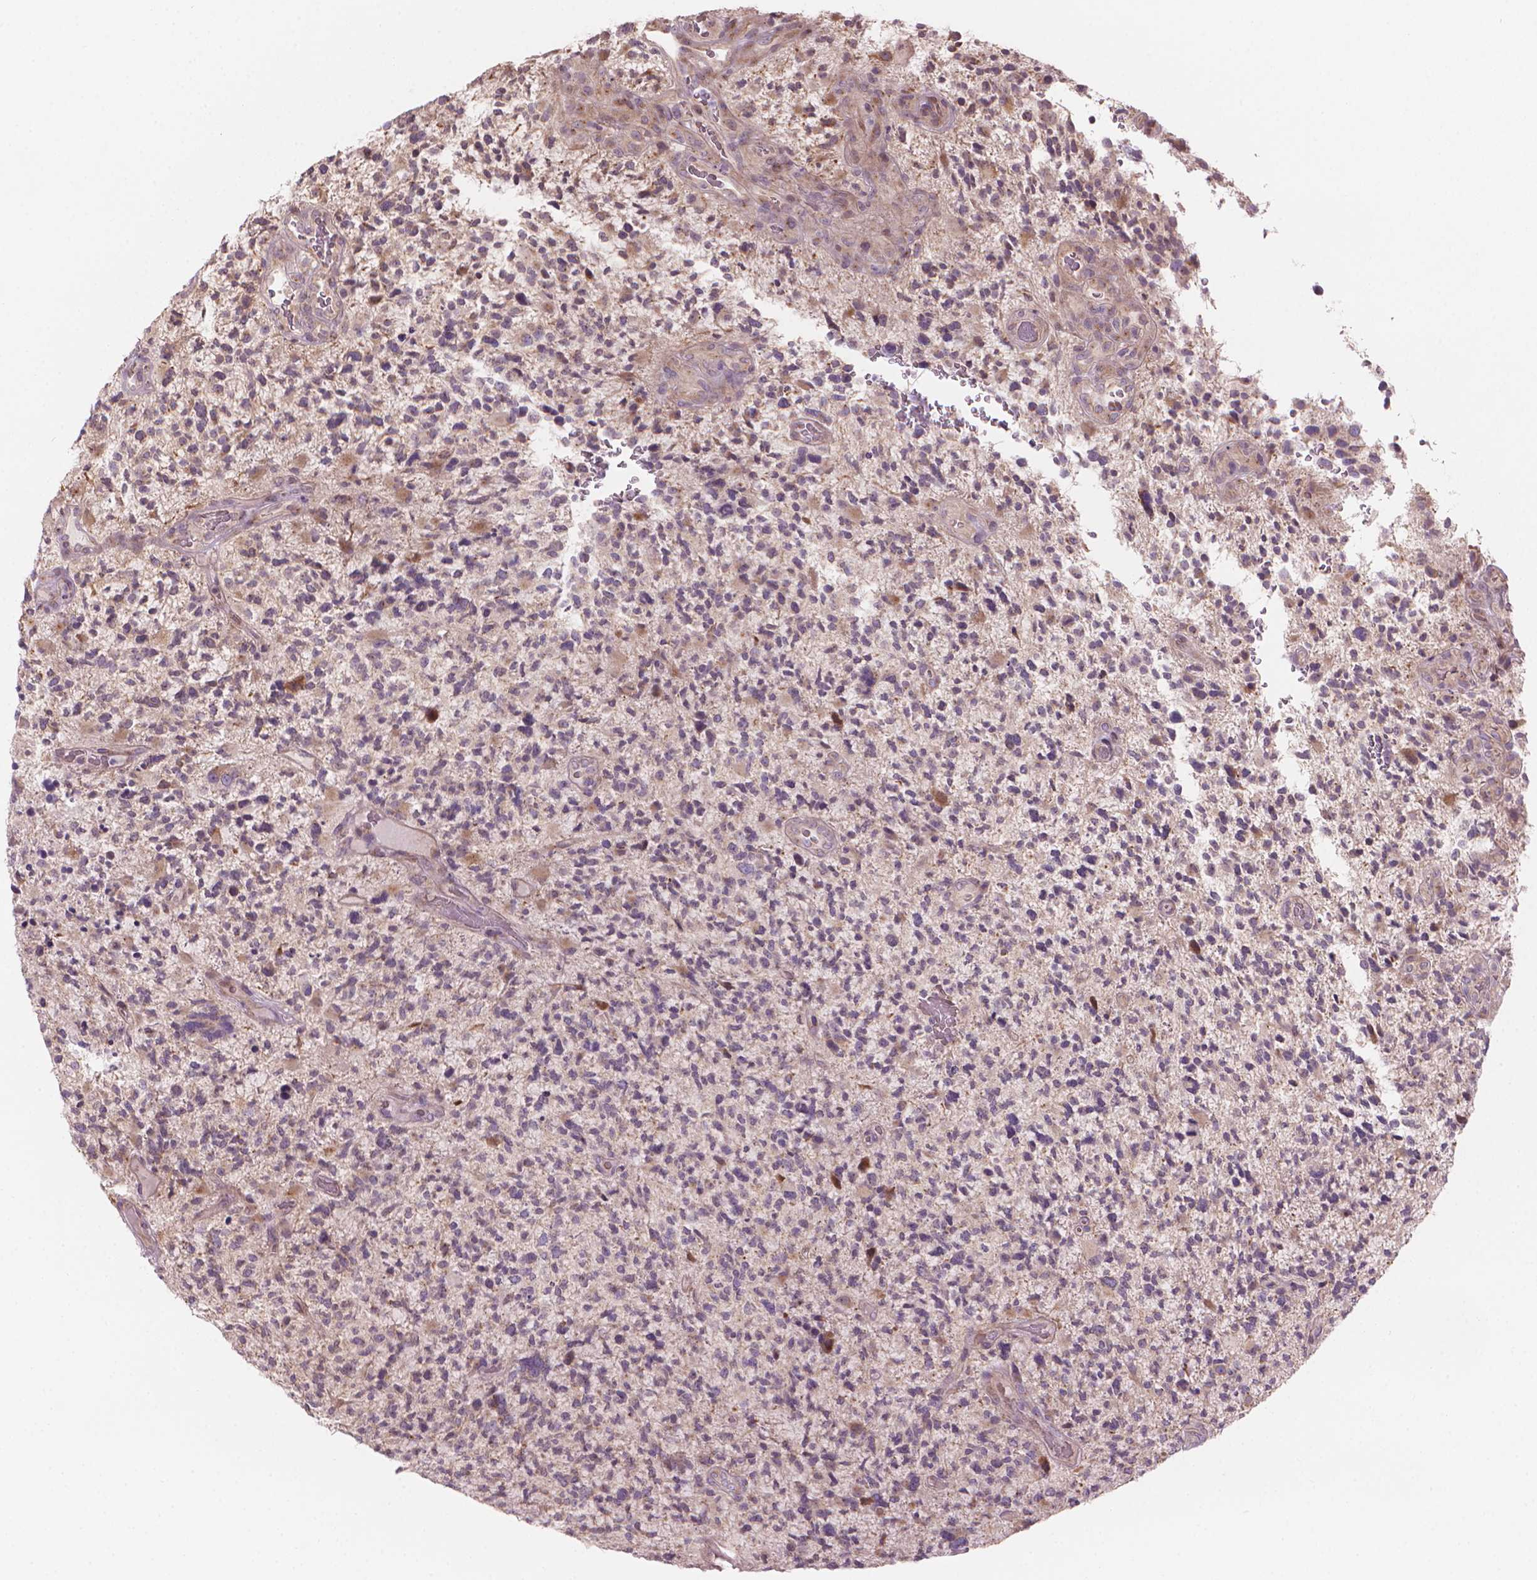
{"staining": {"intensity": "weak", "quantity": "<25%", "location": "cytoplasmic/membranous"}, "tissue": "glioma", "cell_type": "Tumor cells", "image_type": "cancer", "snomed": [{"axis": "morphology", "description": "Glioma, malignant, High grade"}, {"axis": "topography", "description": "Brain"}], "caption": "High magnification brightfield microscopy of glioma stained with DAB (brown) and counterstained with hematoxylin (blue): tumor cells show no significant staining.", "gene": "IFFO1", "patient": {"sex": "female", "age": 71}}